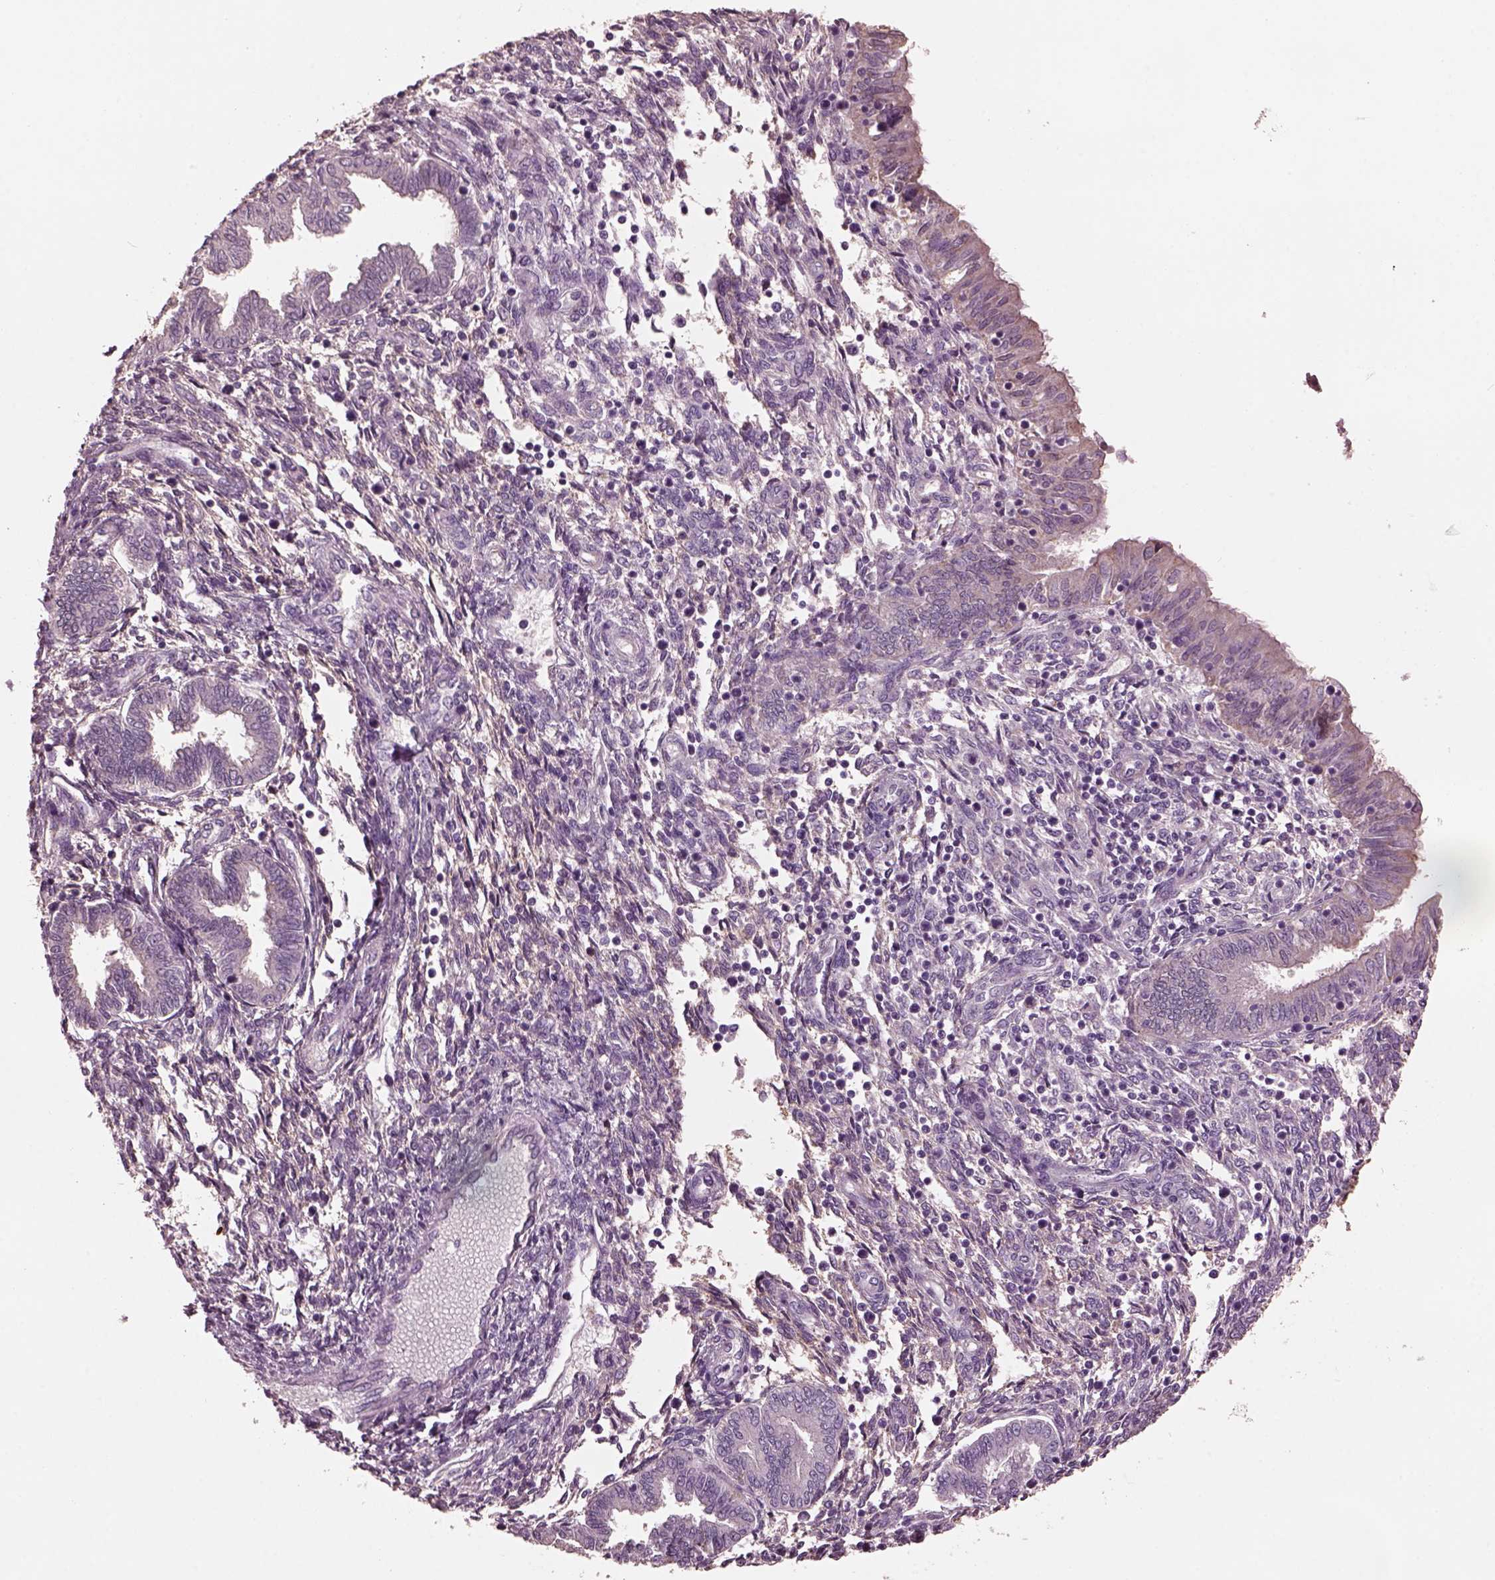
{"staining": {"intensity": "negative", "quantity": "none", "location": "none"}, "tissue": "endometrium", "cell_type": "Cells in endometrial stroma", "image_type": "normal", "snomed": [{"axis": "morphology", "description": "Normal tissue, NOS"}, {"axis": "topography", "description": "Endometrium"}], "caption": "DAB immunohistochemical staining of normal human endometrium exhibits no significant staining in cells in endometrial stroma. (IHC, brightfield microscopy, high magnification).", "gene": "SRI", "patient": {"sex": "female", "age": 42}}